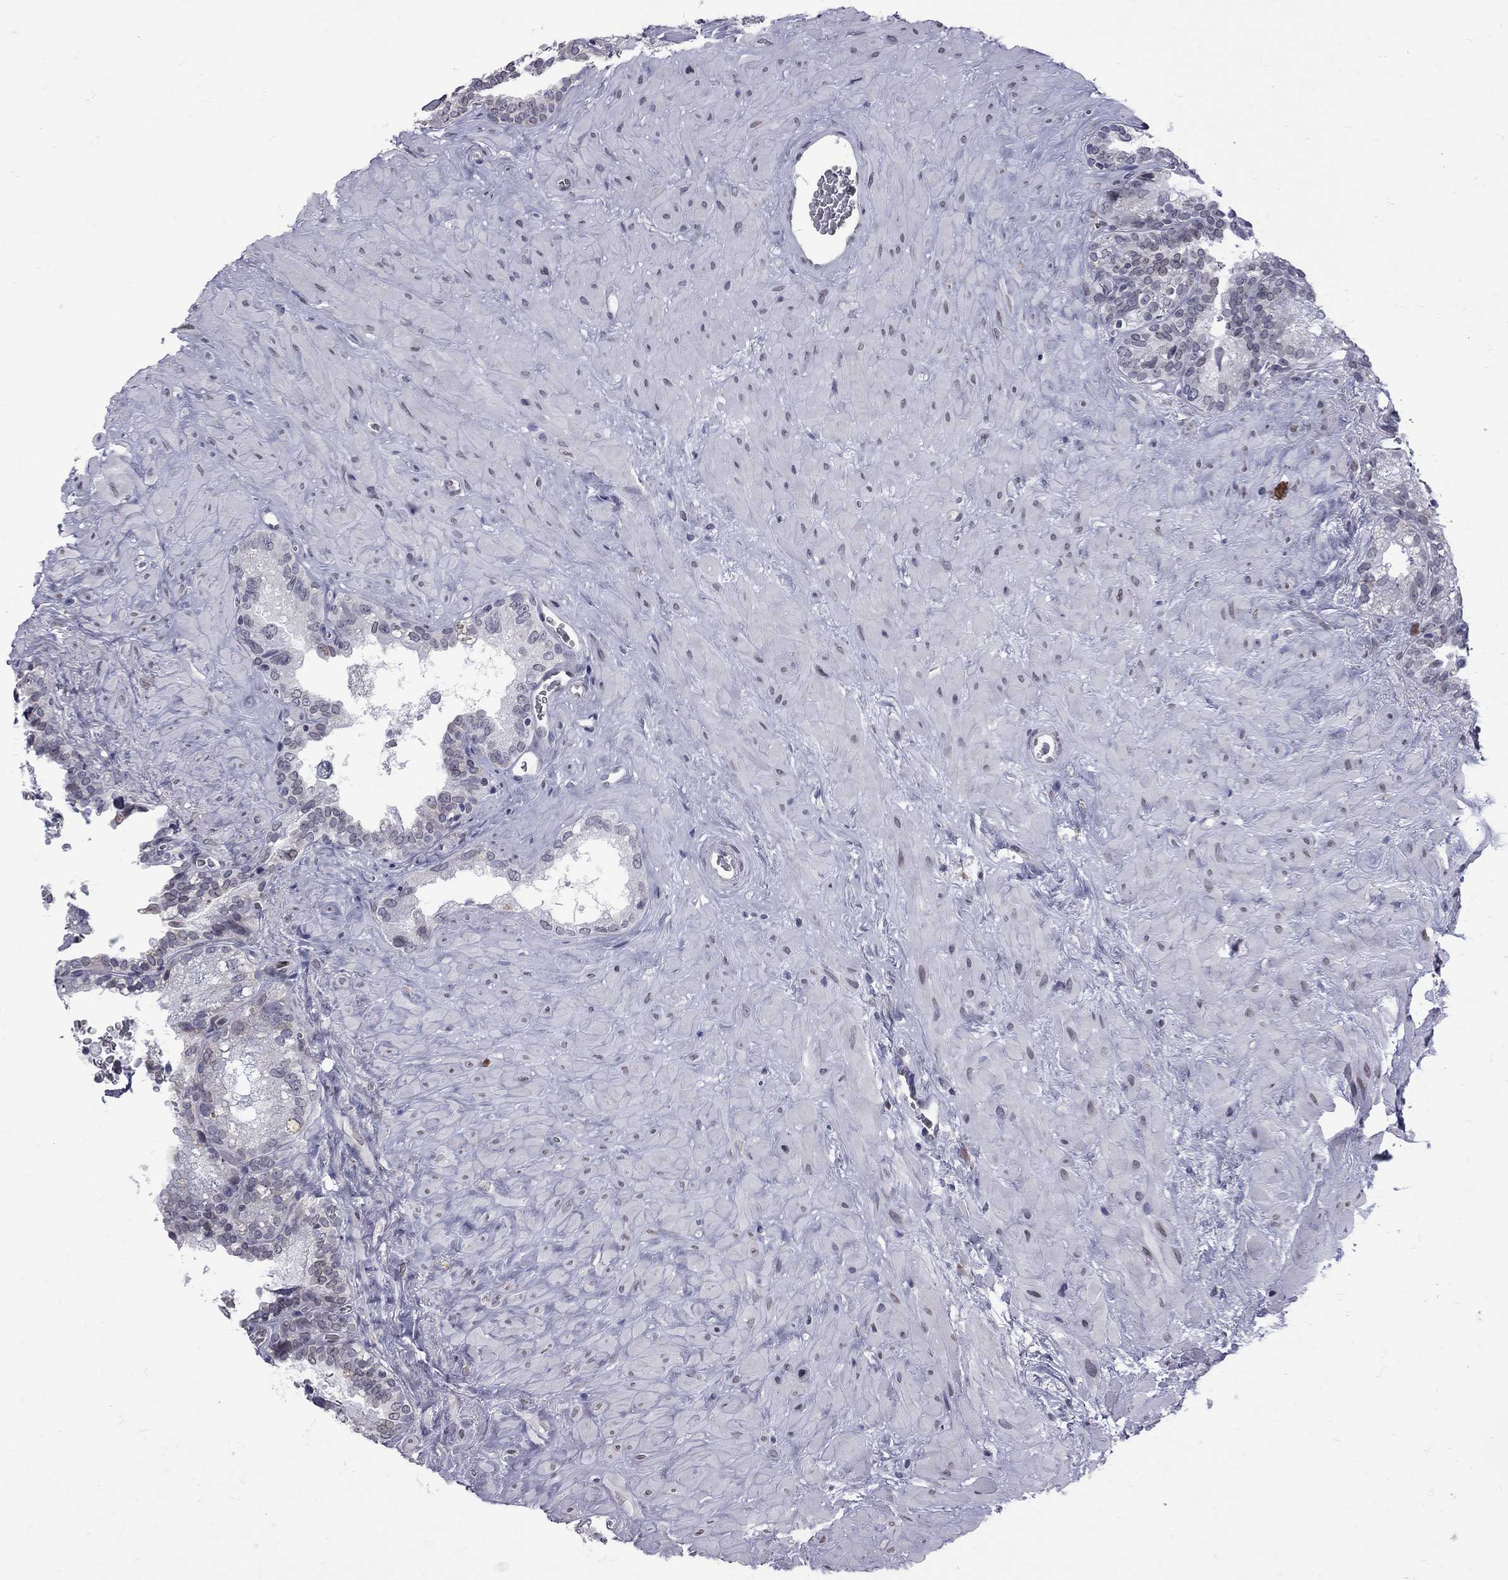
{"staining": {"intensity": "negative", "quantity": "none", "location": "none"}, "tissue": "seminal vesicle", "cell_type": "Glandular cells", "image_type": "normal", "snomed": [{"axis": "morphology", "description": "Normal tissue, NOS"}, {"axis": "topography", "description": "Prostate"}, {"axis": "topography", "description": "Seminal veicle"}], "caption": "This is a micrograph of immunohistochemistry staining of benign seminal vesicle, which shows no staining in glandular cells.", "gene": "CLTCL1", "patient": {"sex": "male", "age": 71}}